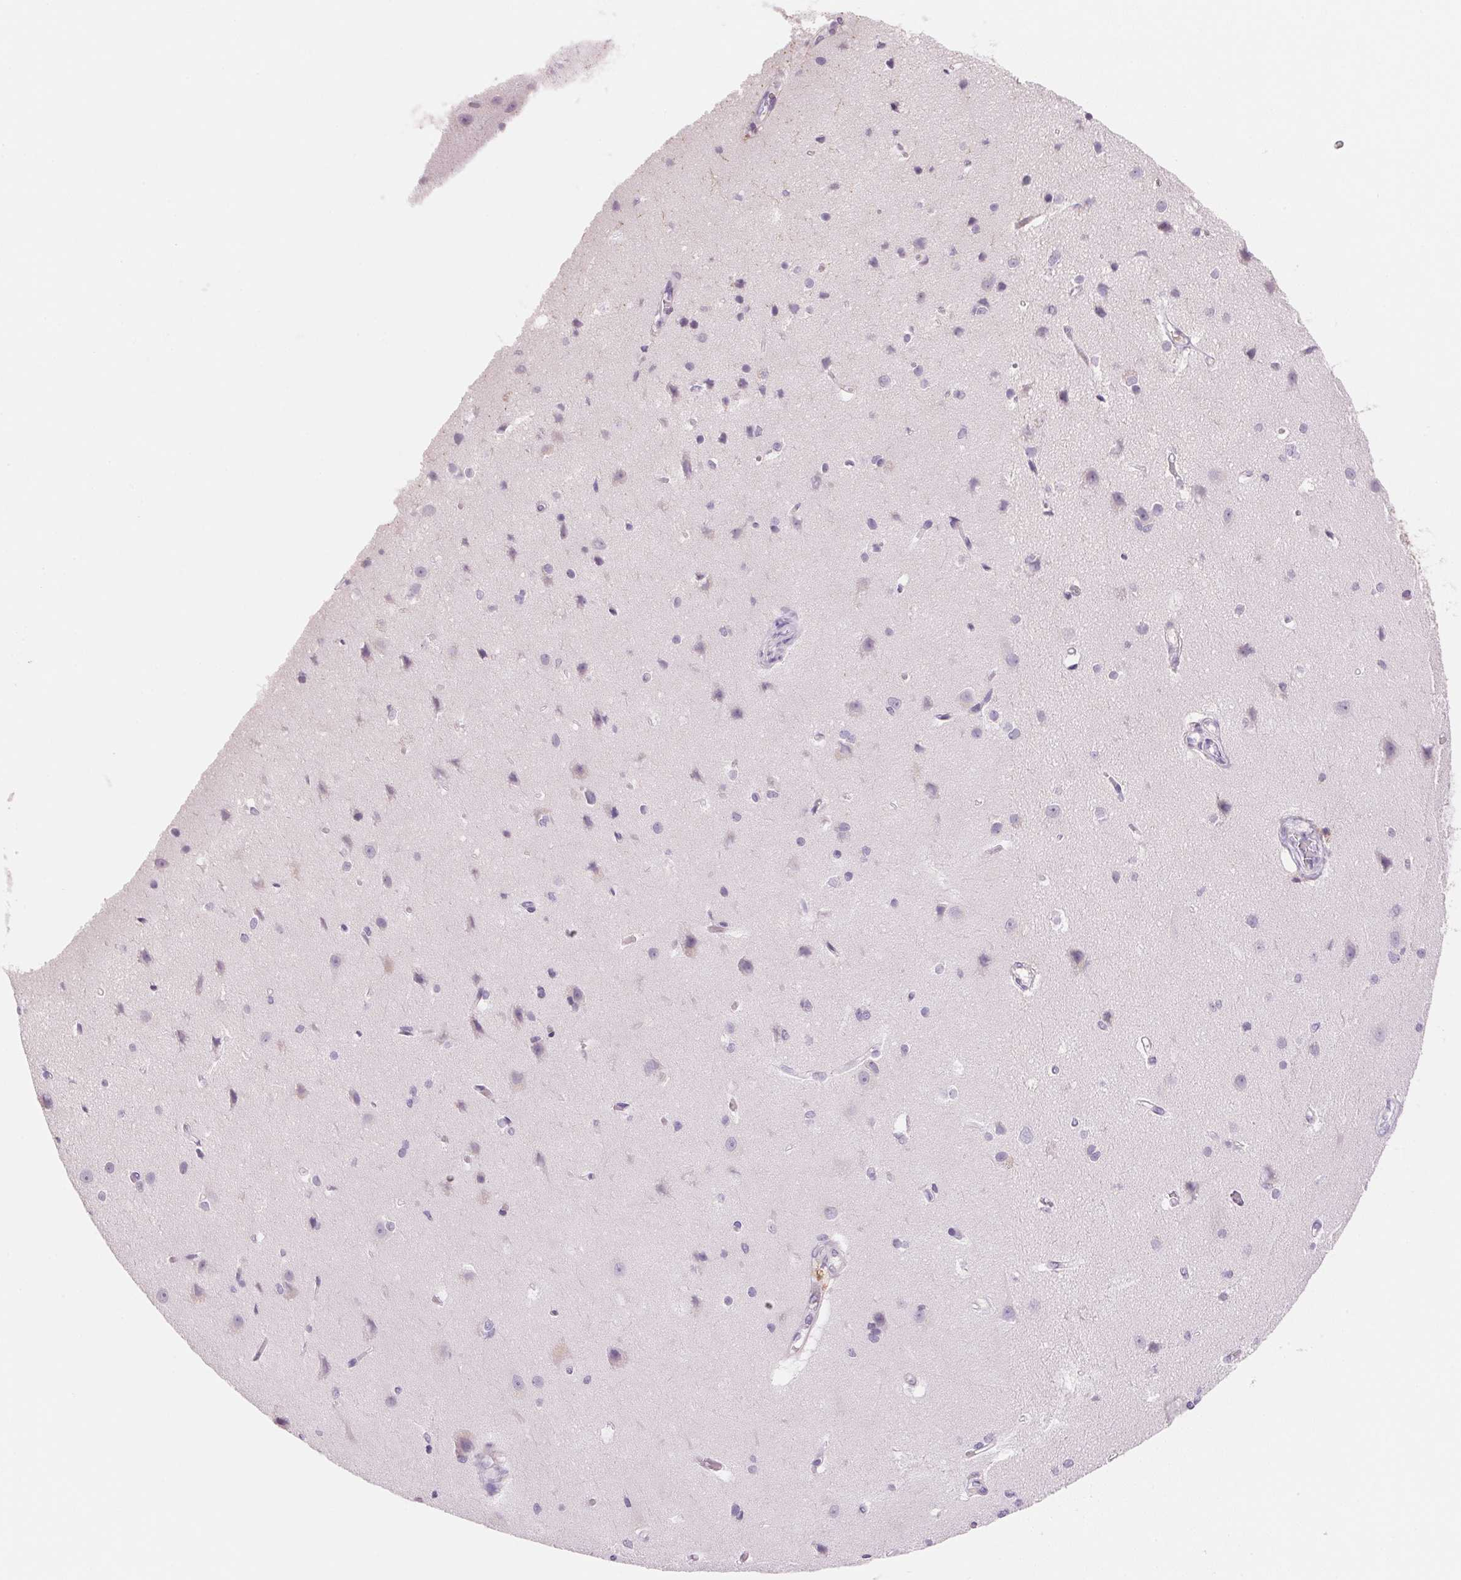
{"staining": {"intensity": "negative", "quantity": "none", "location": "none"}, "tissue": "cerebral cortex", "cell_type": "Endothelial cells", "image_type": "normal", "snomed": [{"axis": "morphology", "description": "Normal tissue, NOS"}, {"axis": "topography", "description": "Cerebral cortex"}], "caption": "IHC of unremarkable human cerebral cortex reveals no expression in endothelial cells.", "gene": "CYP11B1", "patient": {"sex": "male", "age": 37}}